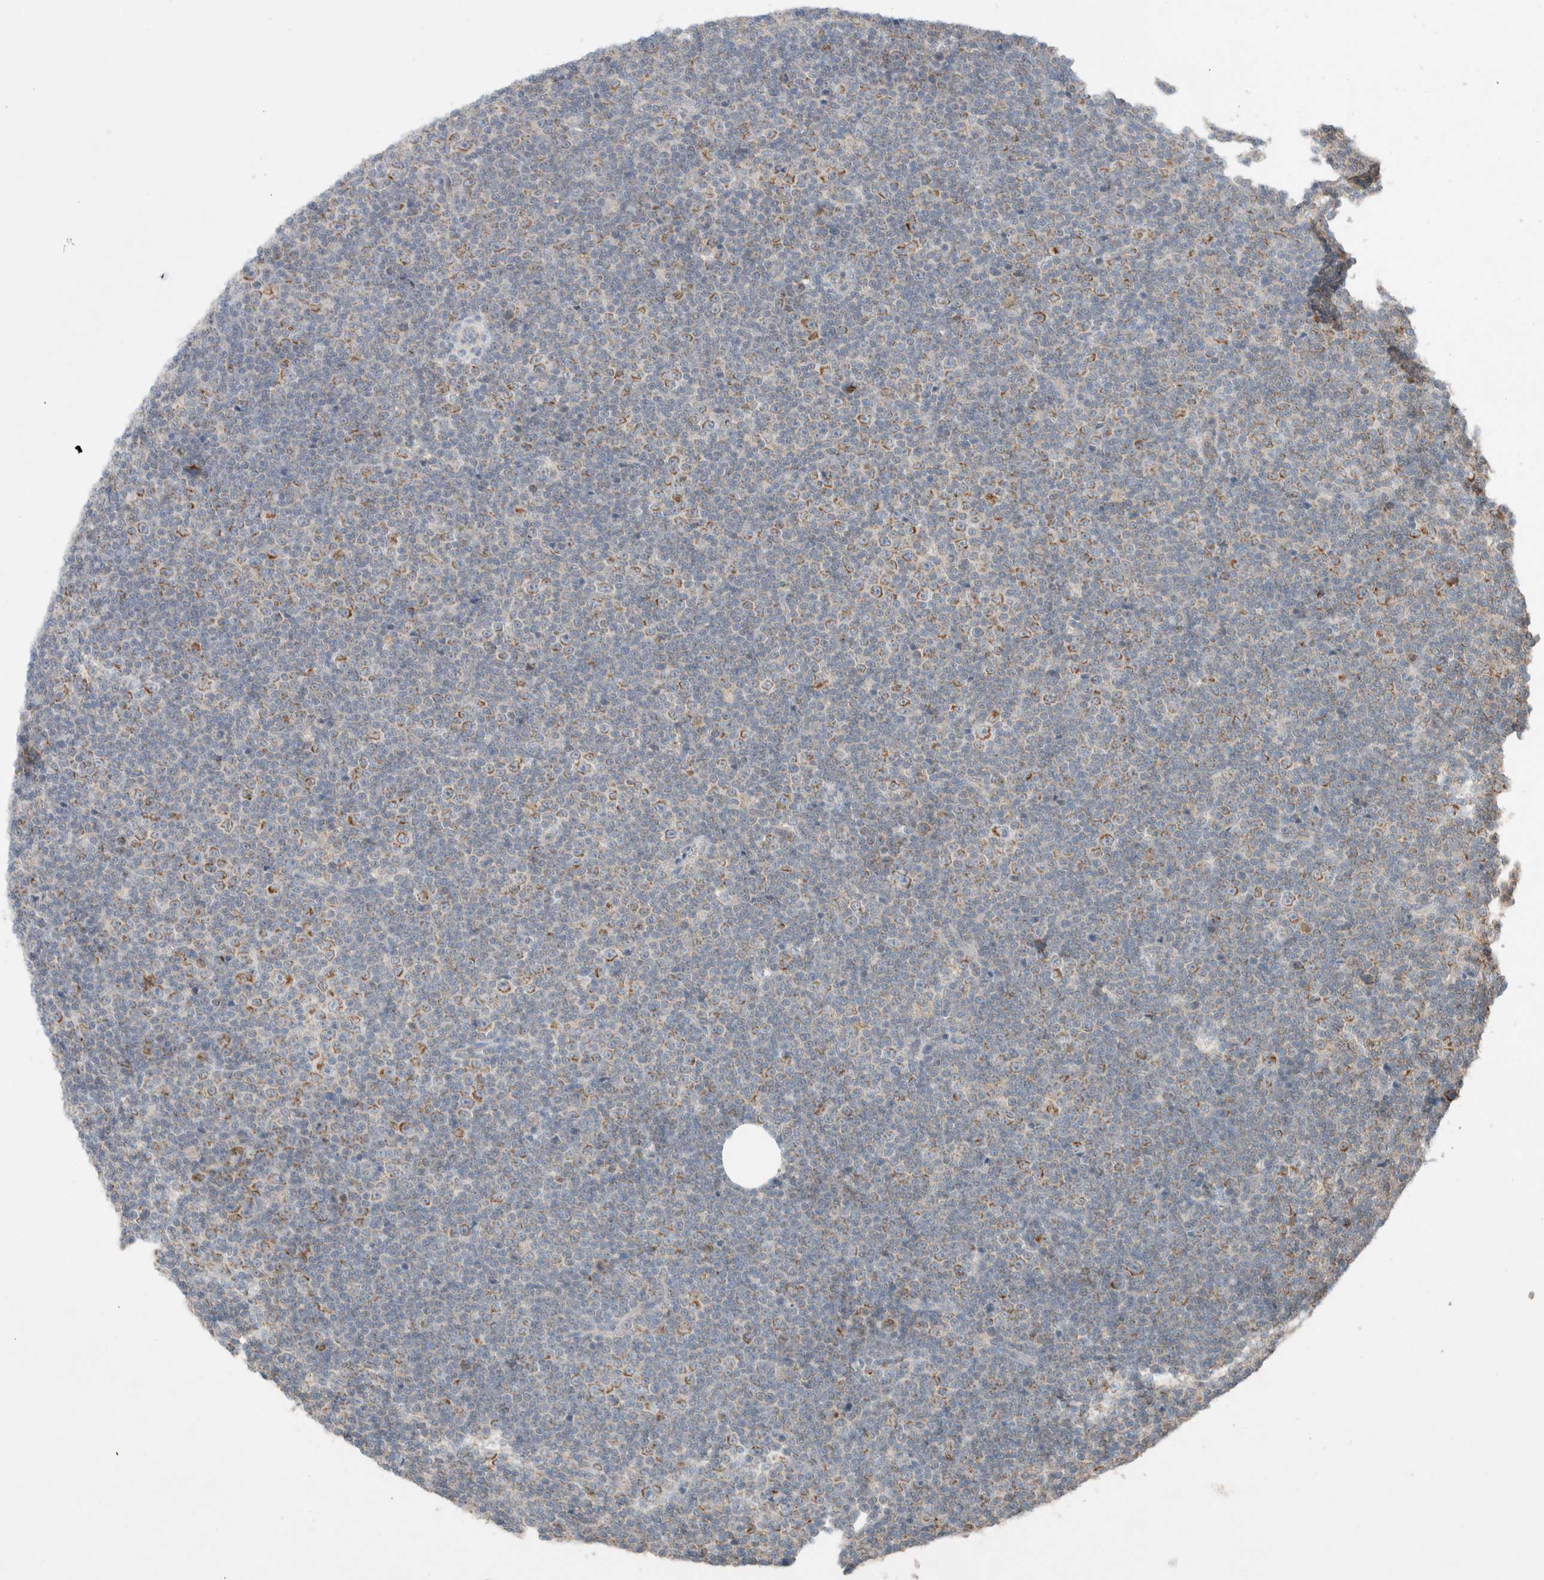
{"staining": {"intensity": "moderate", "quantity": "25%-75%", "location": "cytoplasmic/membranous"}, "tissue": "lymphoma", "cell_type": "Tumor cells", "image_type": "cancer", "snomed": [{"axis": "morphology", "description": "Malignant lymphoma, non-Hodgkin's type, Low grade"}, {"axis": "topography", "description": "Lymph node"}], "caption": "This photomicrograph displays malignant lymphoma, non-Hodgkin's type (low-grade) stained with IHC to label a protein in brown. The cytoplasmic/membranous of tumor cells show moderate positivity for the protein. Nuclei are counter-stained blue.", "gene": "MRM3", "patient": {"sex": "female", "age": 67}}